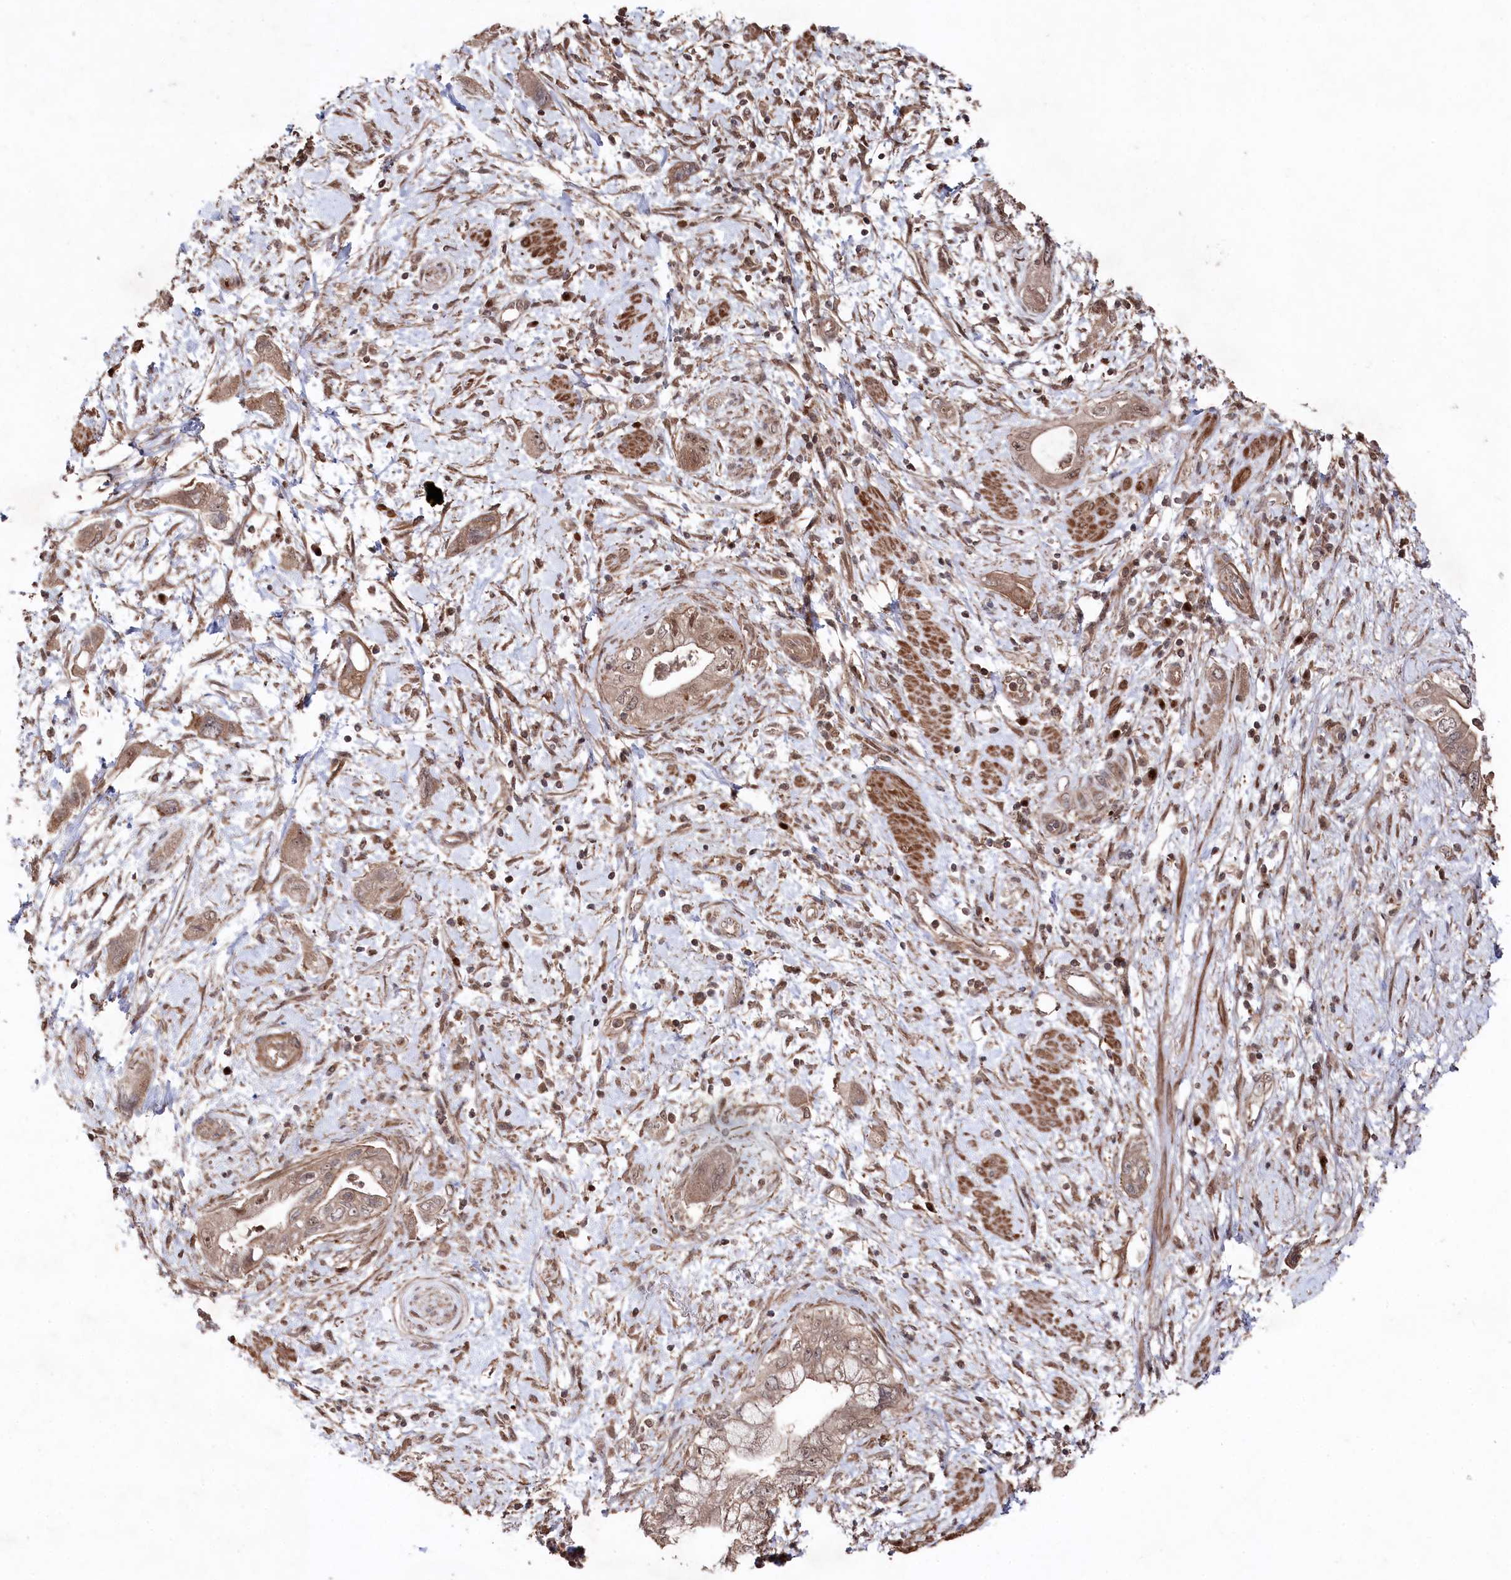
{"staining": {"intensity": "moderate", "quantity": ">75%", "location": "cytoplasmic/membranous,nuclear"}, "tissue": "pancreatic cancer", "cell_type": "Tumor cells", "image_type": "cancer", "snomed": [{"axis": "morphology", "description": "Adenocarcinoma, NOS"}, {"axis": "topography", "description": "Pancreas"}], "caption": "Moderate cytoplasmic/membranous and nuclear positivity is seen in about >75% of tumor cells in adenocarcinoma (pancreatic). (DAB IHC, brown staining for protein, blue staining for nuclei).", "gene": "BORCS7", "patient": {"sex": "female", "age": 73}}